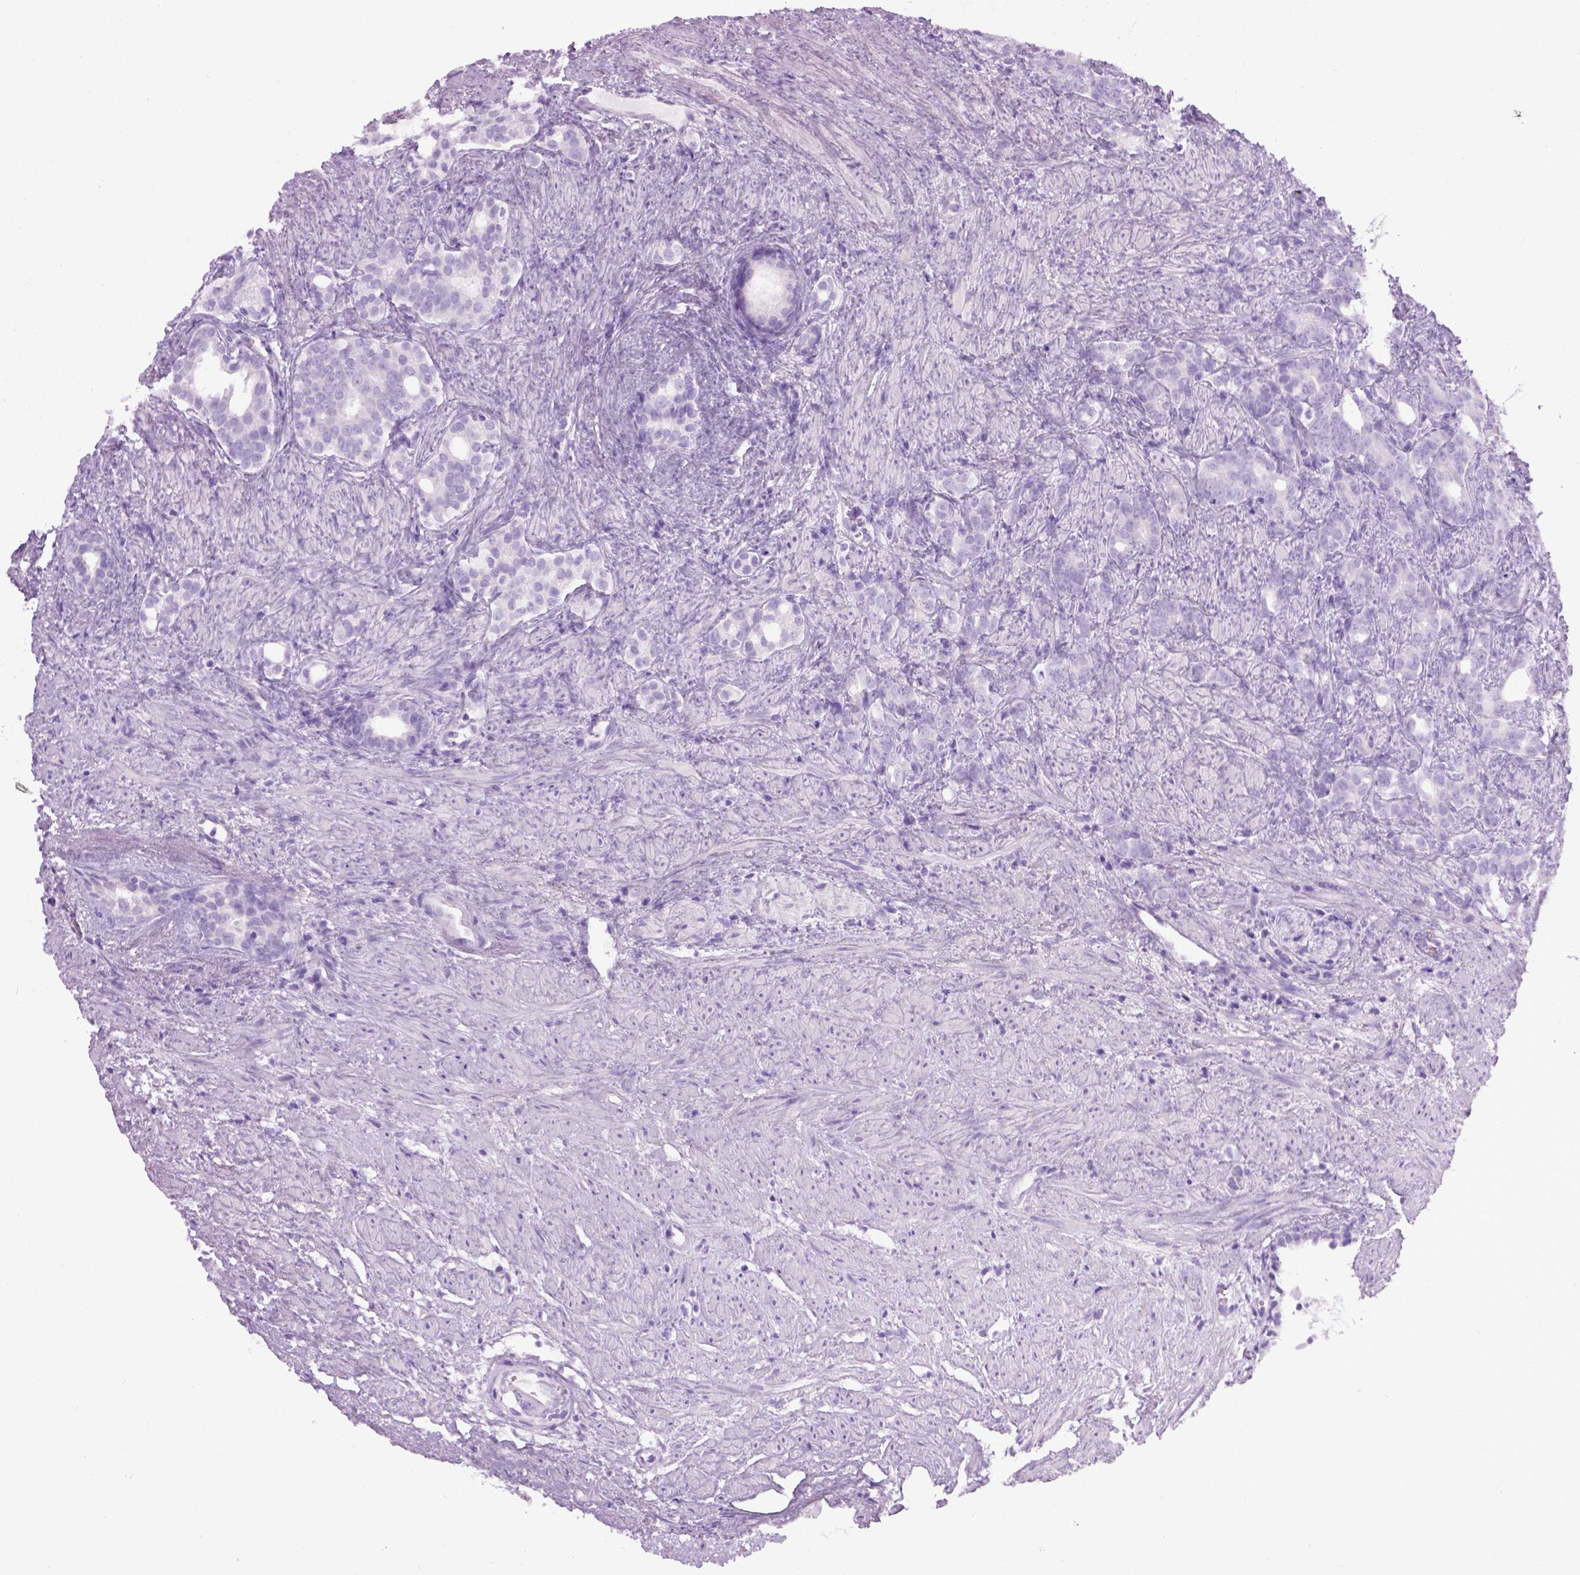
{"staining": {"intensity": "negative", "quantity": "none", "location": "none"}, "tissue": "prostate cancer", "cell_type": "Tumor cells", "image_type": "cancer", "snomed": [{"axis": "morphology", "description": "Adenocarcinoma, High grade"}, {"axis": "topography", "description": "Prostate"}], "caption": "An image of prostate high-grade adenocarcinoma stained for a protein shows no brown staining in tumor cells.", "gene": "LELP1", "patient": {"sex": "male", "age": 84}}